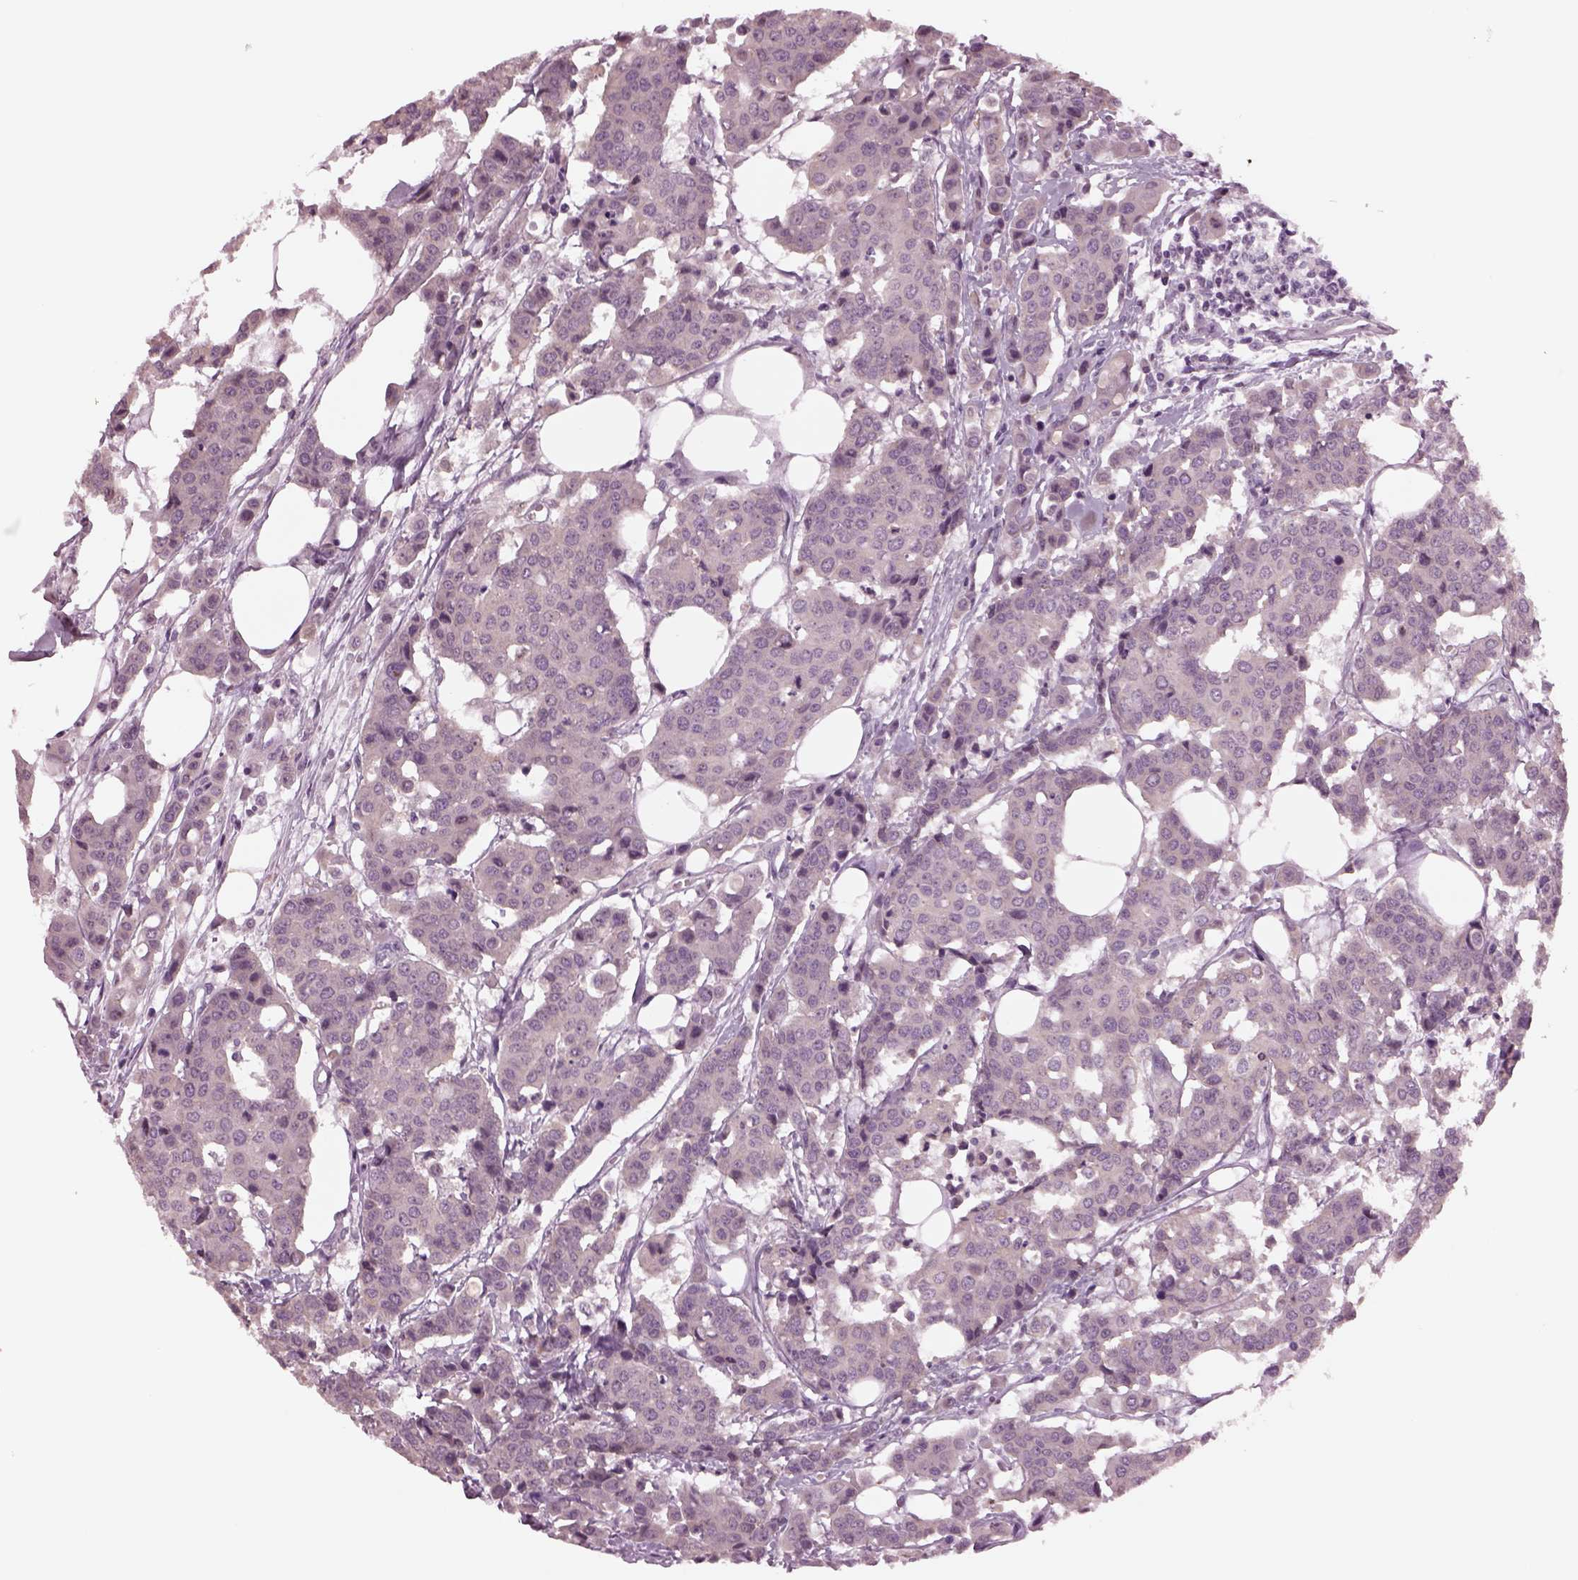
{"staining": {"intensity": "negative", "quantity": "none", "location": "none"}, "tissue": "carcinoid", "cell_type": "Tumor cells", "image_type": "cancer", "snomed": [{"axis": "morphology", "description": "Carcinoid, malignant, NOS"}, {"axis": "topography", "description": "Colon"}], "caption": "Tumor cells show no significant positivity in carcinoid.", "gene": "CLCN4", "patient": {"sex": "male", "age": 81}}